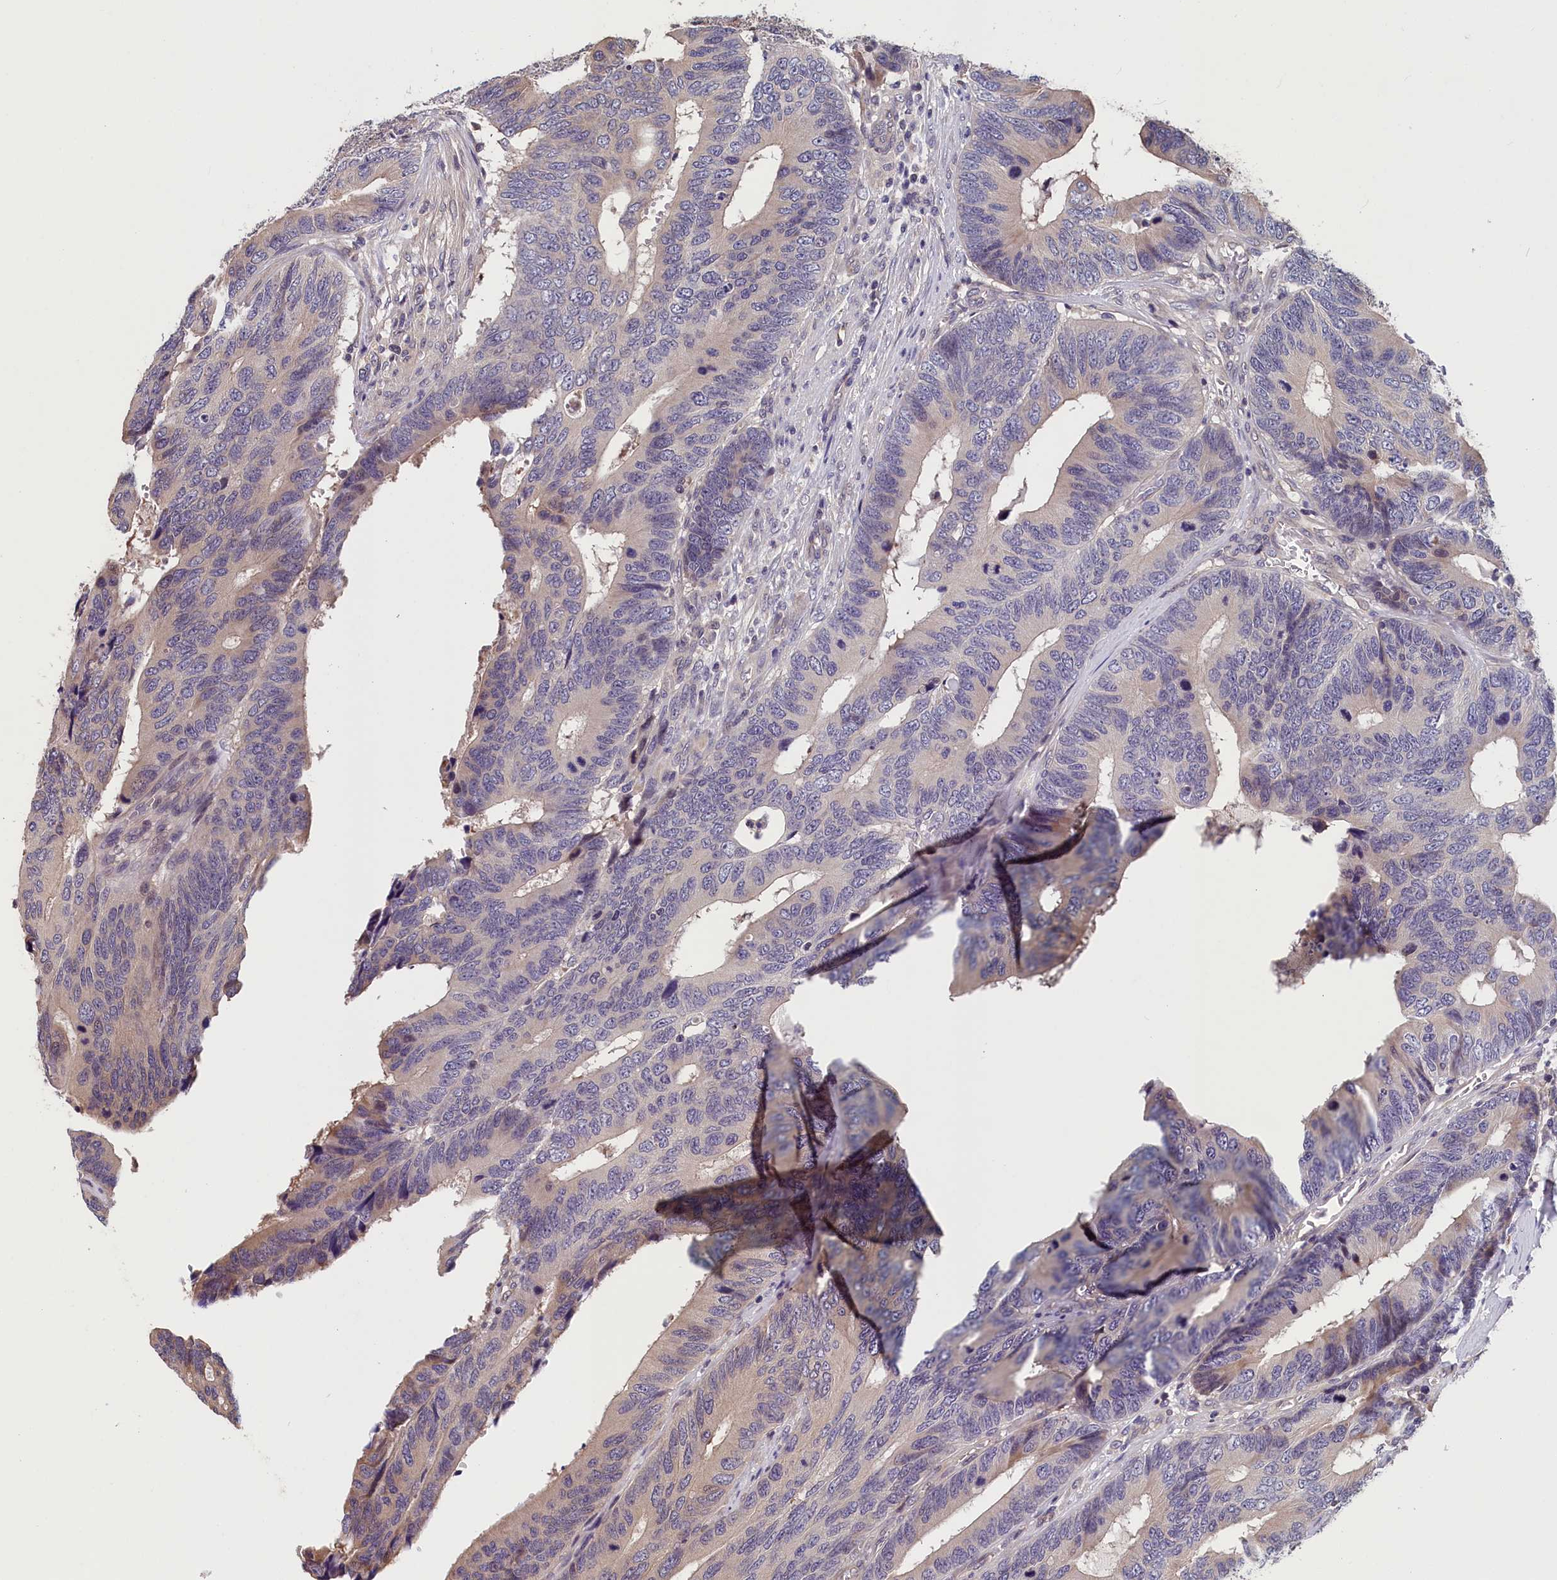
{"staining": {"intensity": "weak", "quantity": "<25%", "location": "cytoplasmic/membranous"}, "tissue": "colorectal cancer", "cell_type": "Tumor cells", "image_type": "cancer", "snomed": [{"axis": "morphology", "description": "Adenocarcinoma, NOS"}, {"axis": "topography", "description": "Colon"}], "caption": "The IHC histopathology image has no significant expression in tumor cells of colorectal adenocarcinoma tissue.", "gene": "TMEM116", "patient": {"sex": "male", "age": 87}}